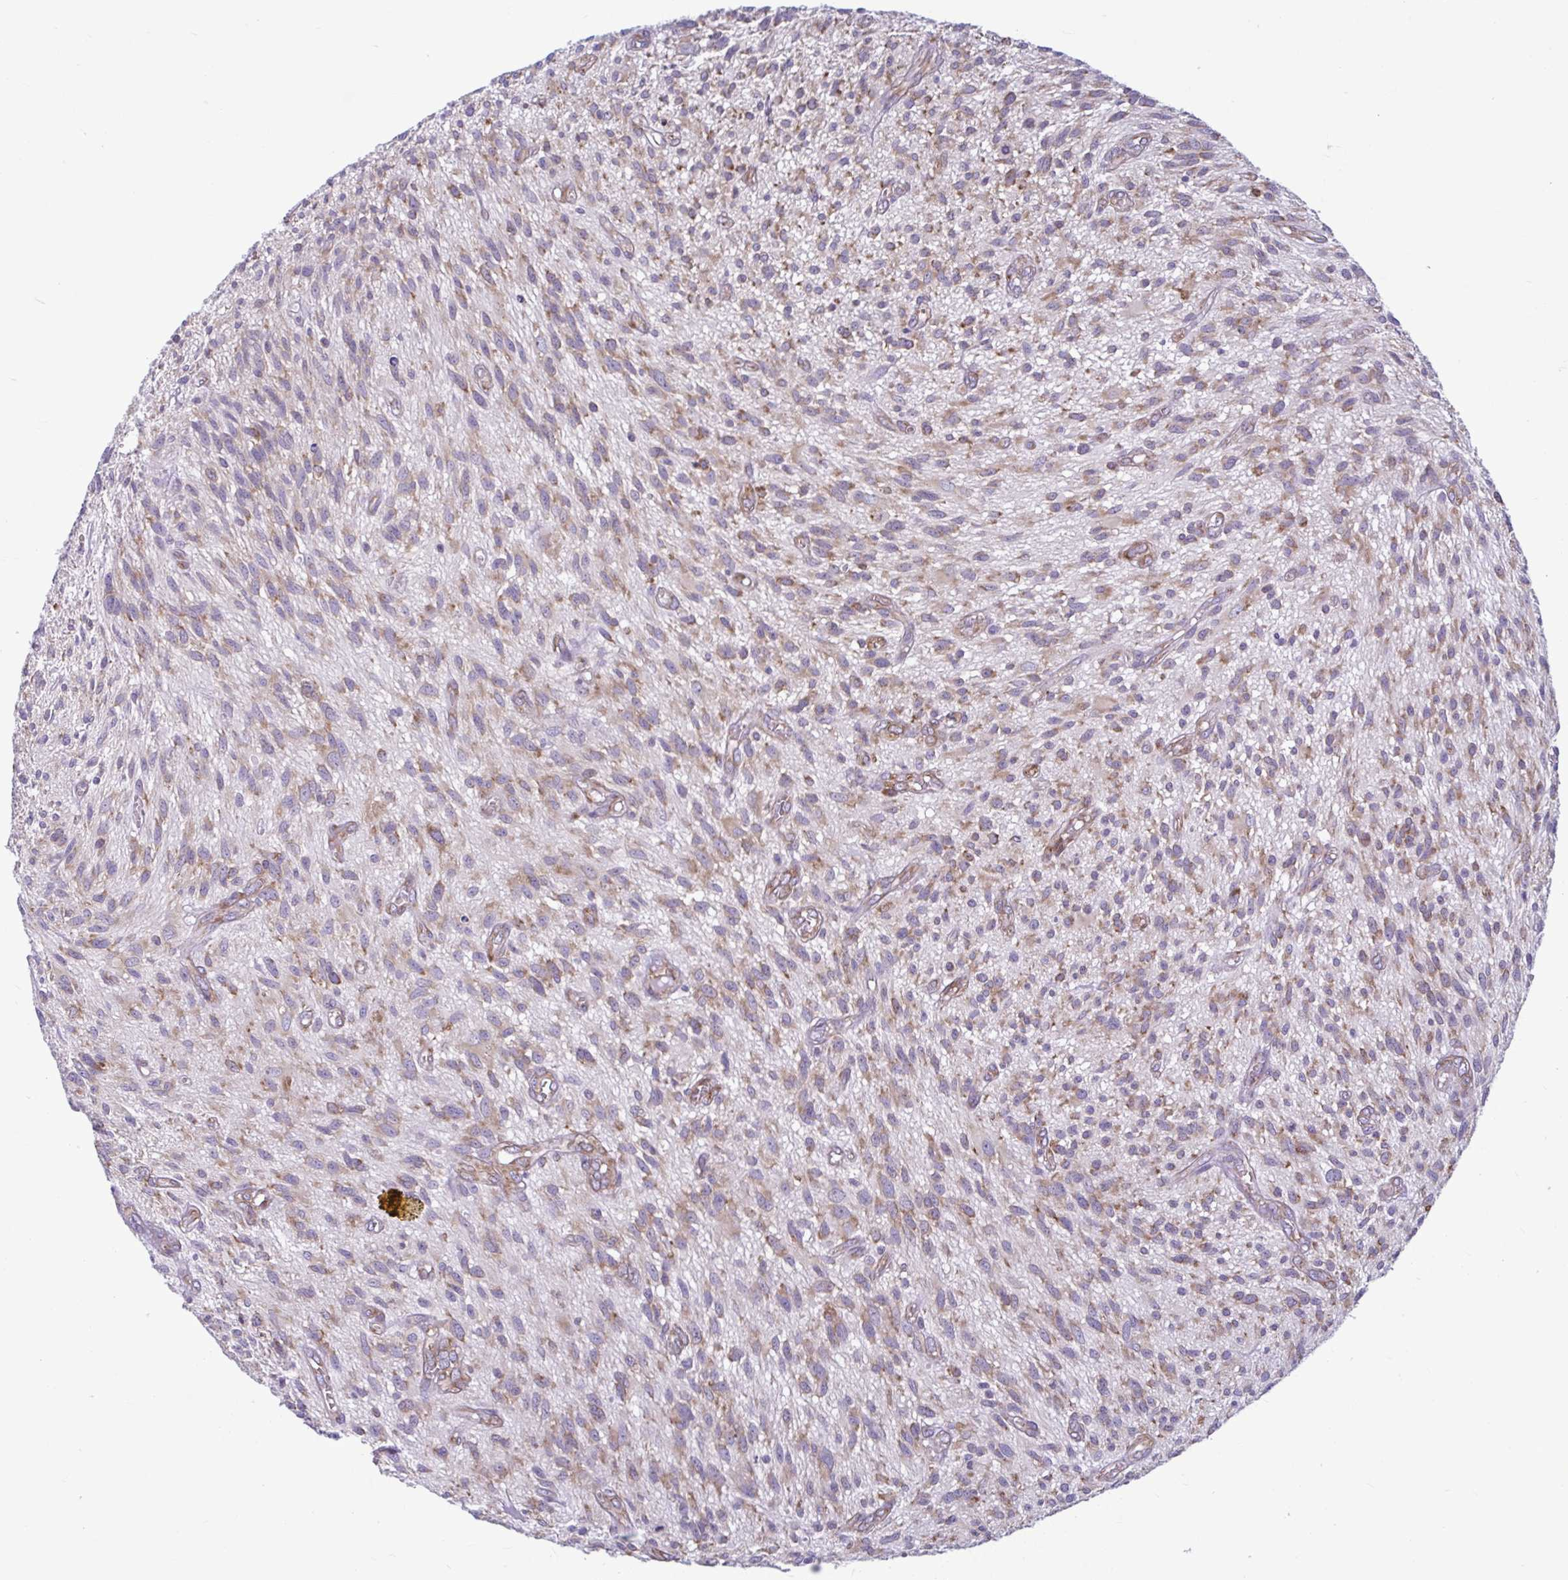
{"staining": {"intensity": "moderate", "quantity": ">75%", "location": "cytoplasmic/membranous"}, "tissue": "glioma", "cell_type": "Tumor cells", "image_type": "cancer", "snomed": [{"axis": "morphology", "description": "Glioma, malignant, High grade"}, {"axis": "topography", "description": "Brain"}], "caption": "This photomicrograph demonstrates immunohistochemistry (IHC) staining of malignant glioma (high-grade), with medium moderate cytoplasmic/membranous positivity in about >75% of tumor cells.", "gene": "RPS16", "patient": {"sex": "male", "age": 75}}